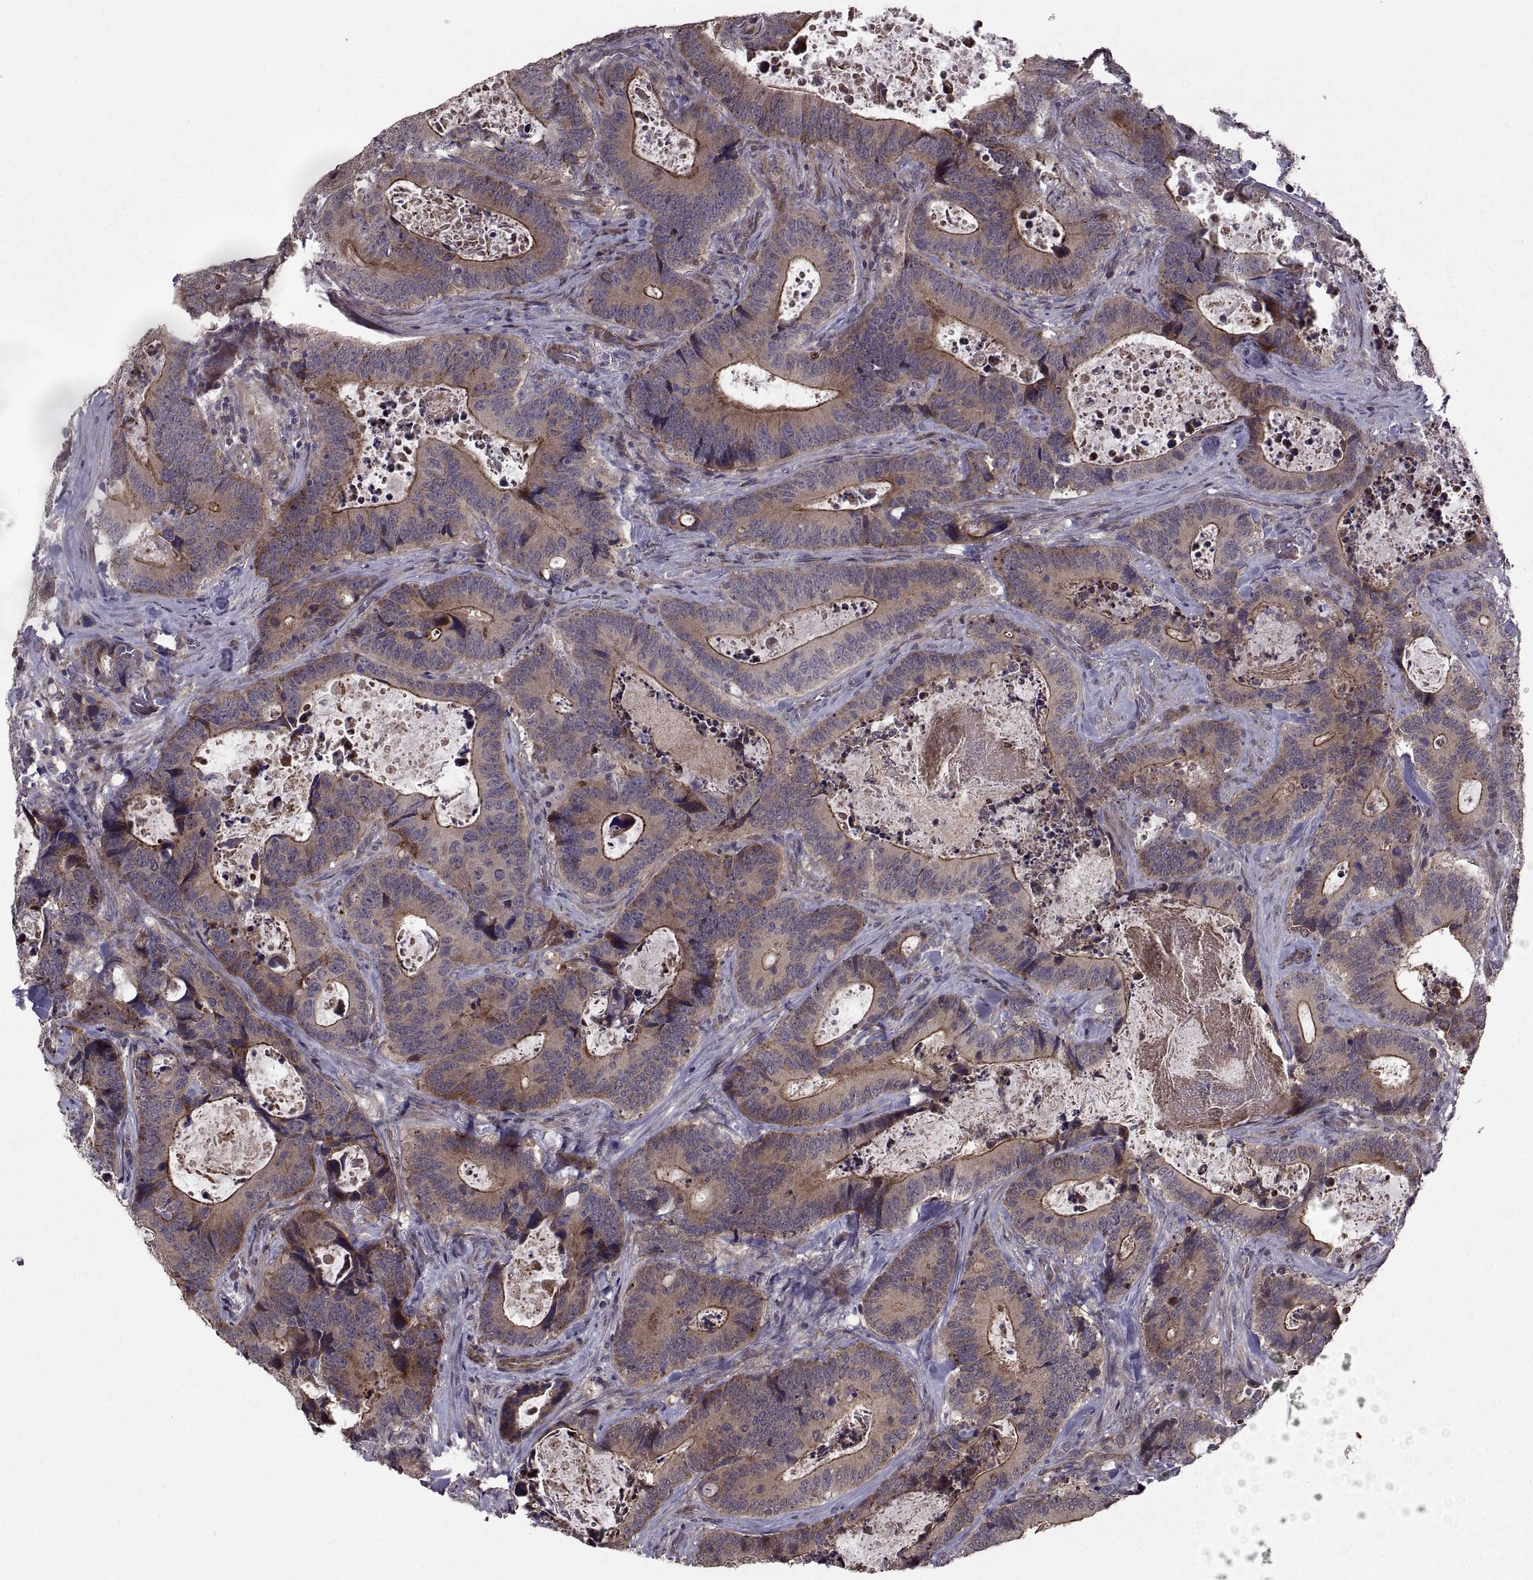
{"staining": {"intensity": "strong", "quantity": "25%-75%", "location": "cytoplasmic/membranous"}, "tissue": "colorectal cancer", "cell_type": "Tumor cells", "image_type": "cancer", "snomed": [{"axis": "morphology", "description": "Adenocarcinoma, NOS"}, {"axis": "topography", "description": "Colon"}], "caption": "Immunohistochemical staining of colorectal cancer shows high levels of strong cytoplasmic/membranous positivity in about 25%-75% of tumor cells.", "gene": "PMM2", "patient": {"sex": "female", "age": 82}}